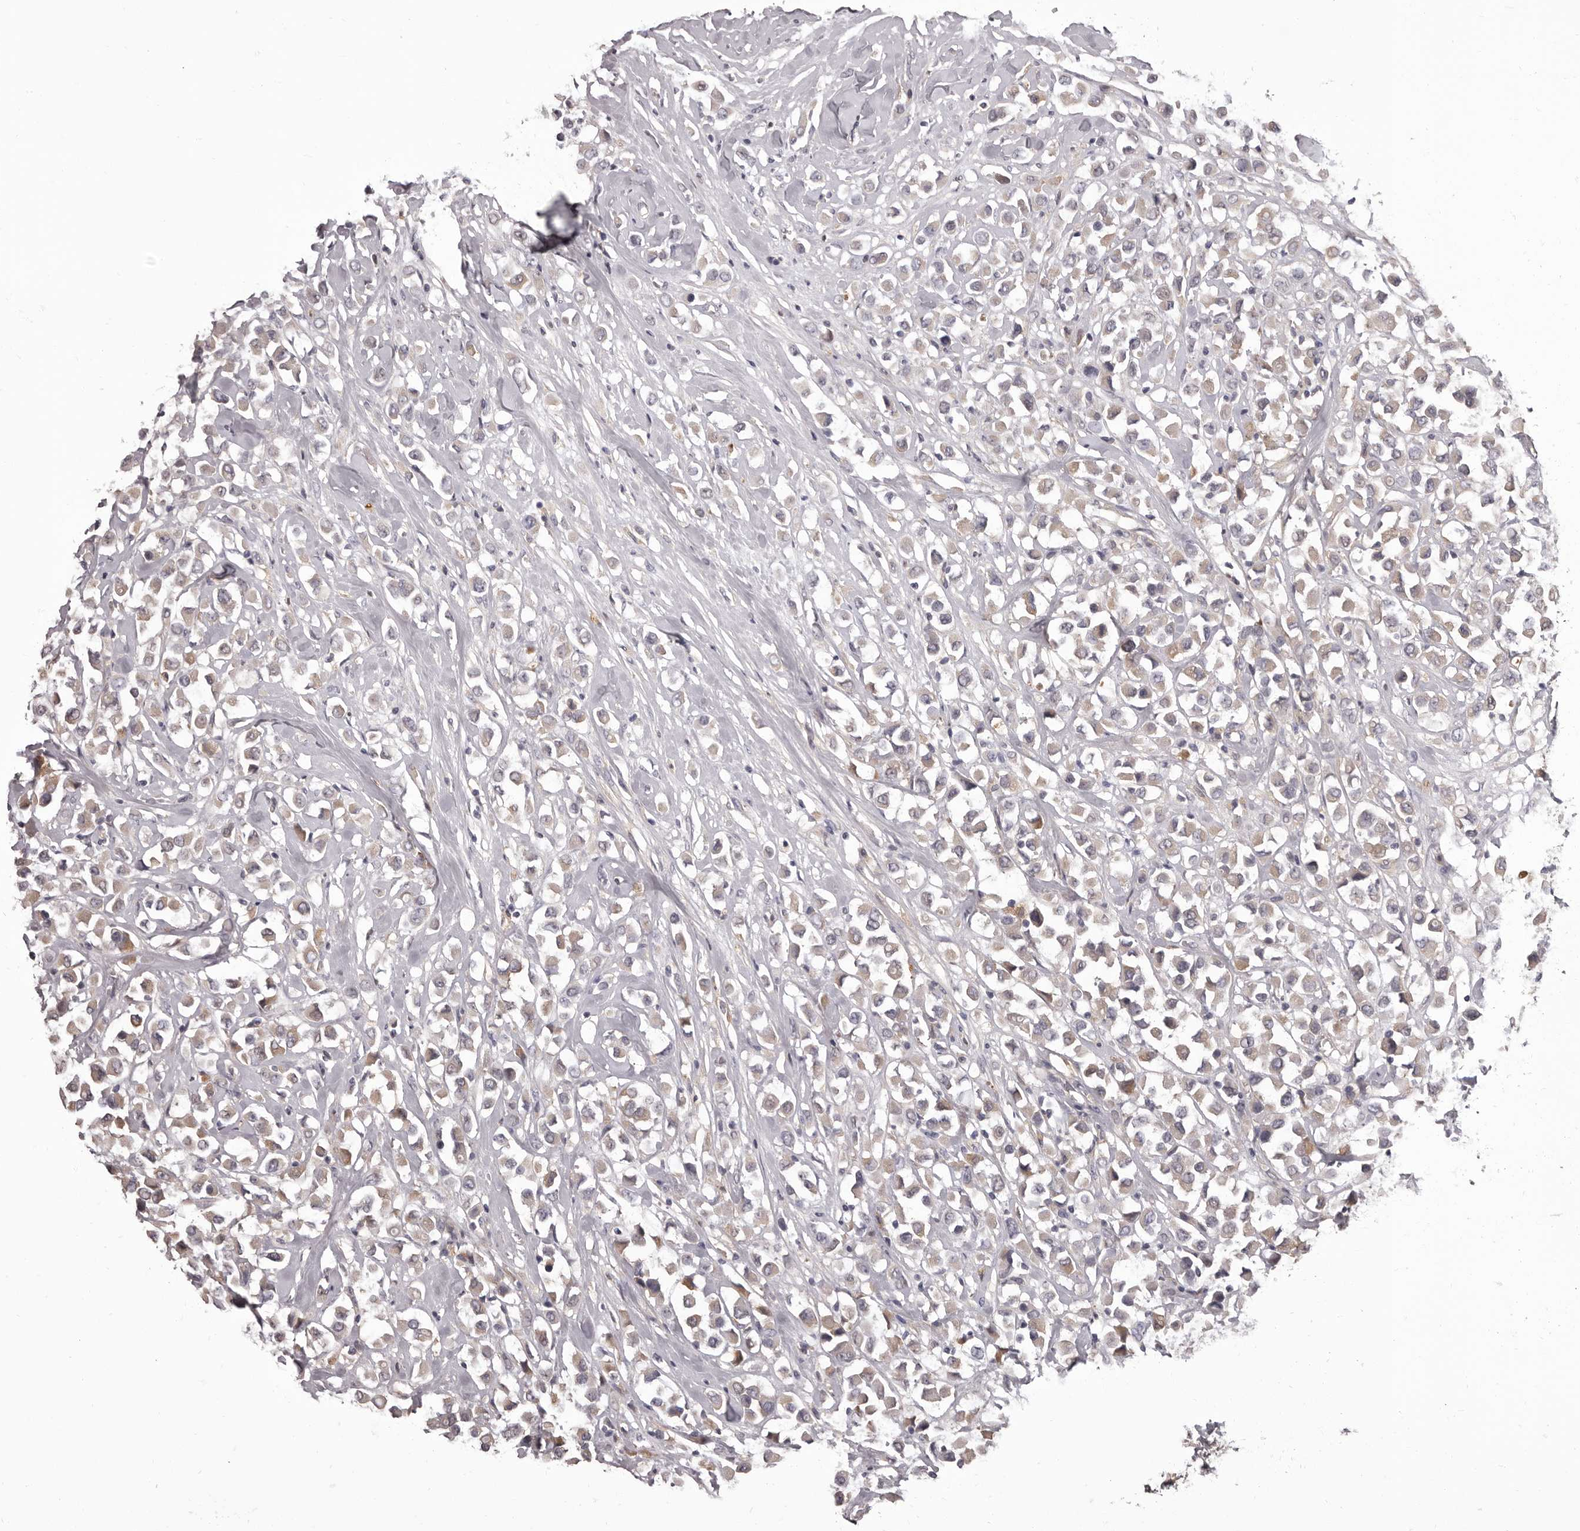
{"staining": {"intensity": "weak", "quantity": "25%-75%", "location": "cytoplasmic/membranous"}, "tissue": "breast cancer", "cell_type": "Tumor cells", "image_type": "cancer", "snomed": [{"axis": "morphology", "description": "Duct carcinoma"}, {"axis": "topography", "description": "Breast"}], "caption": "Infiltrating ductal carcinoma (breast) tissue reveals weak cytoplasmic/membranous positivity in approximately 25%-75% of tumor cells, visualized by immunohistochemistry.", "gene": "APEH", "patient": {"sex": "female", "age": 61}}